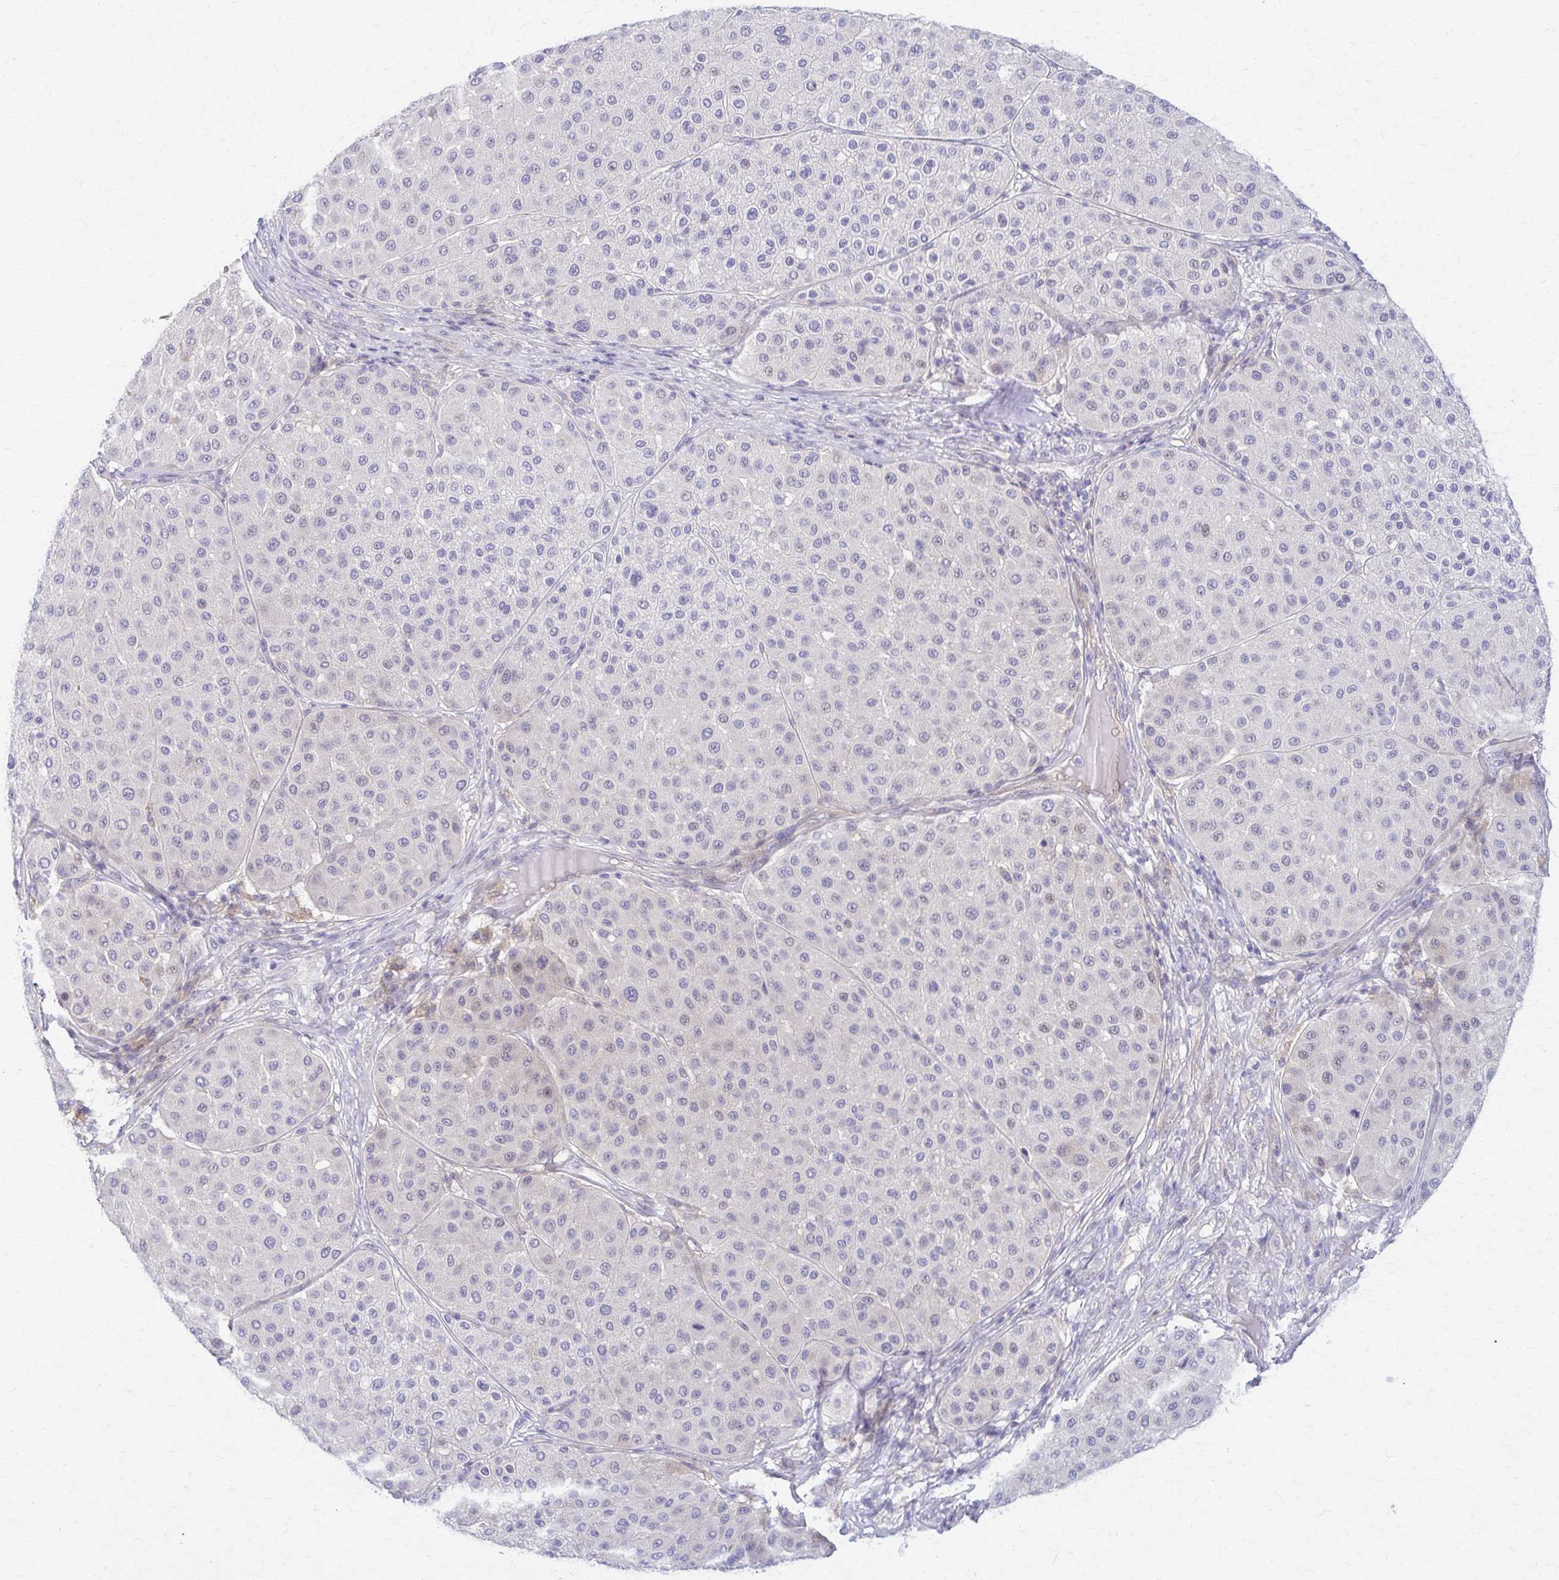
{"staining": {"intensity": "negative", "quantity": "none", "location": "none"}, "tissue": "melanoma", "cell_type": "Tumor cells", "image_type": "cancer", "snomed": [{"axis": "morphology", "description": "Malignant melanoma, Metastatic site"}, {"axis": "topography", "description": "Smooth muscle"}], "caption": "A photomicrograph of human malignant melanoma (metastatic site) is negative for staining in tumor cells.", "gene": "RHOBTB2", "patient": {"sex": "male", "age": 41}}